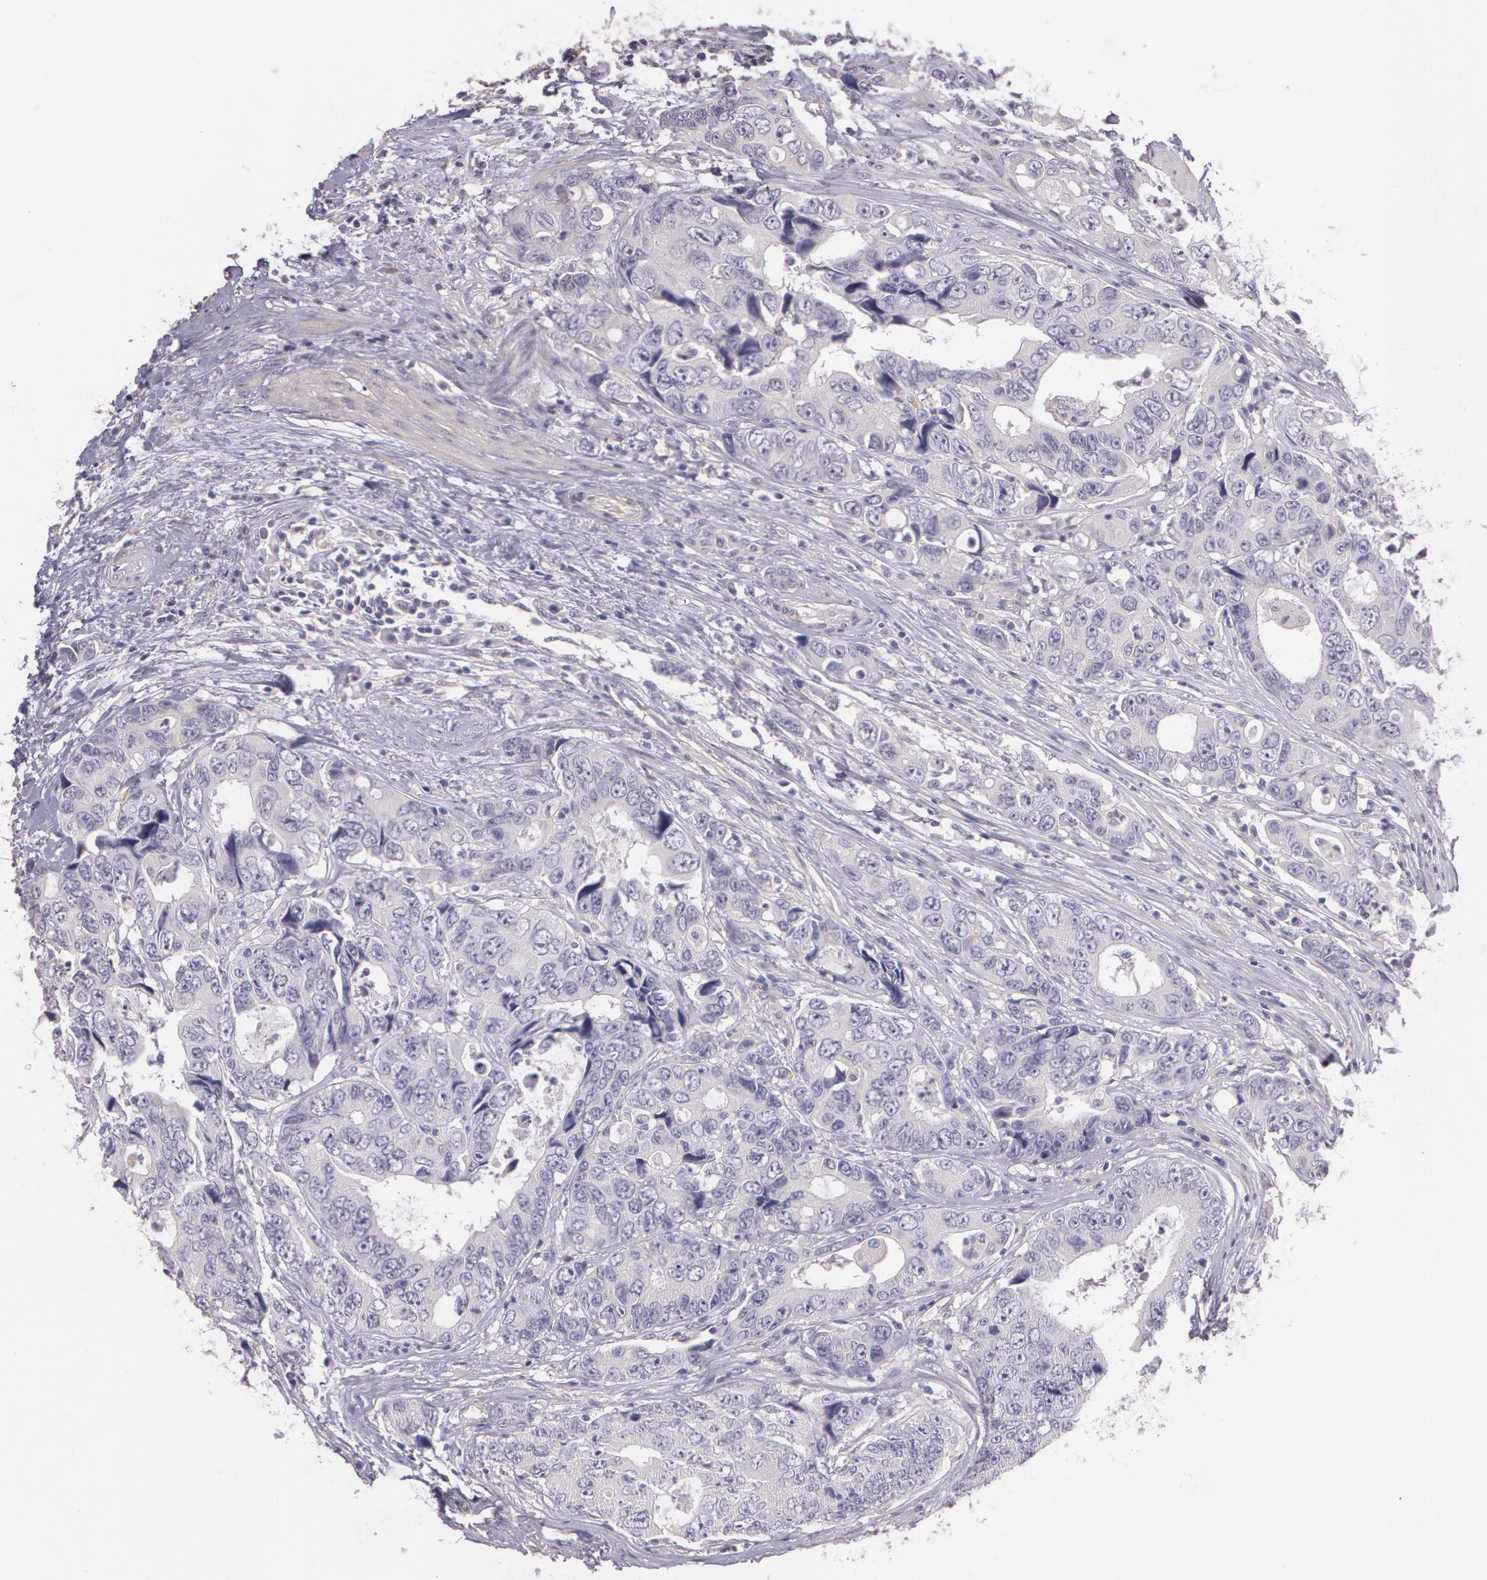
{"staining": {"intensity": "negative", "quantity": "none", "location": "none"}, "tissue": "colorectal cancer", "cell_type": "Tumor cells", "image_type": "cancer", "snomed": [{"axis": "morphology", "description": "Adenocarcinoma, NOS"}, {"axis": "topography", "description": "Rectum"}], "caption": "An immunohistochemistry histopathology image of colorectal cancer is shown. There is no staining in tumor cells of colorectal cancer.", "gene": "G2E3", "patient": {"sex": "female", "age": 67}}